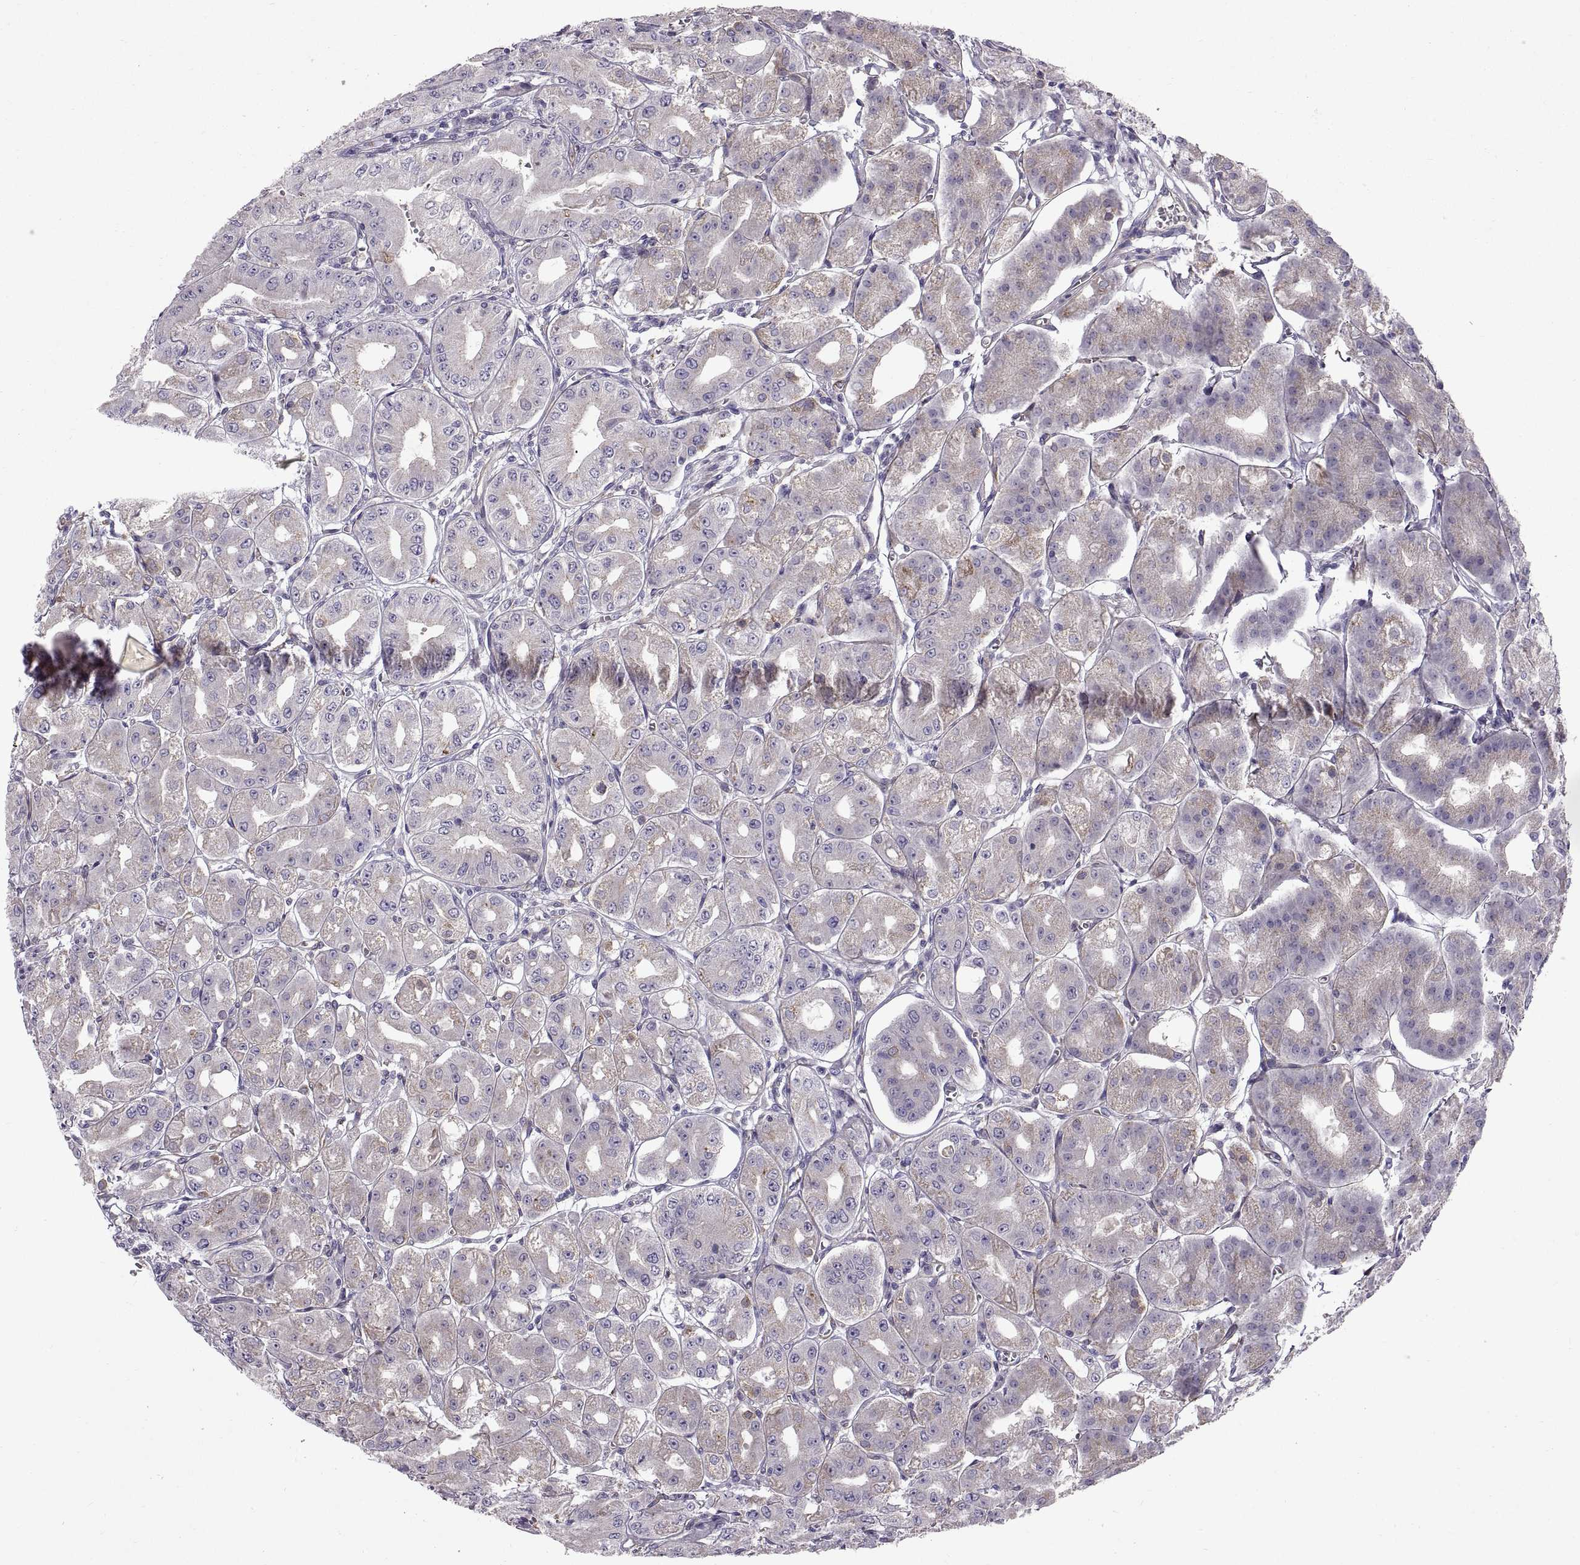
{"staining": {"intensity": "negative", "quantity": "none", "location": "none"}, "tissue": "stomach", "cell_type": "Glandular cells", "image_type": "normal", "snomed": [{"axis": "morphology", "description": "Normal tissue, NOS"}, {"axis": "topography", "description": "Stomach, lower"}], "caption": "There is no significant staining in glandular cells of stomach.", "gene": "ARSL", "patient": {"sex": "male", "age": 71}}